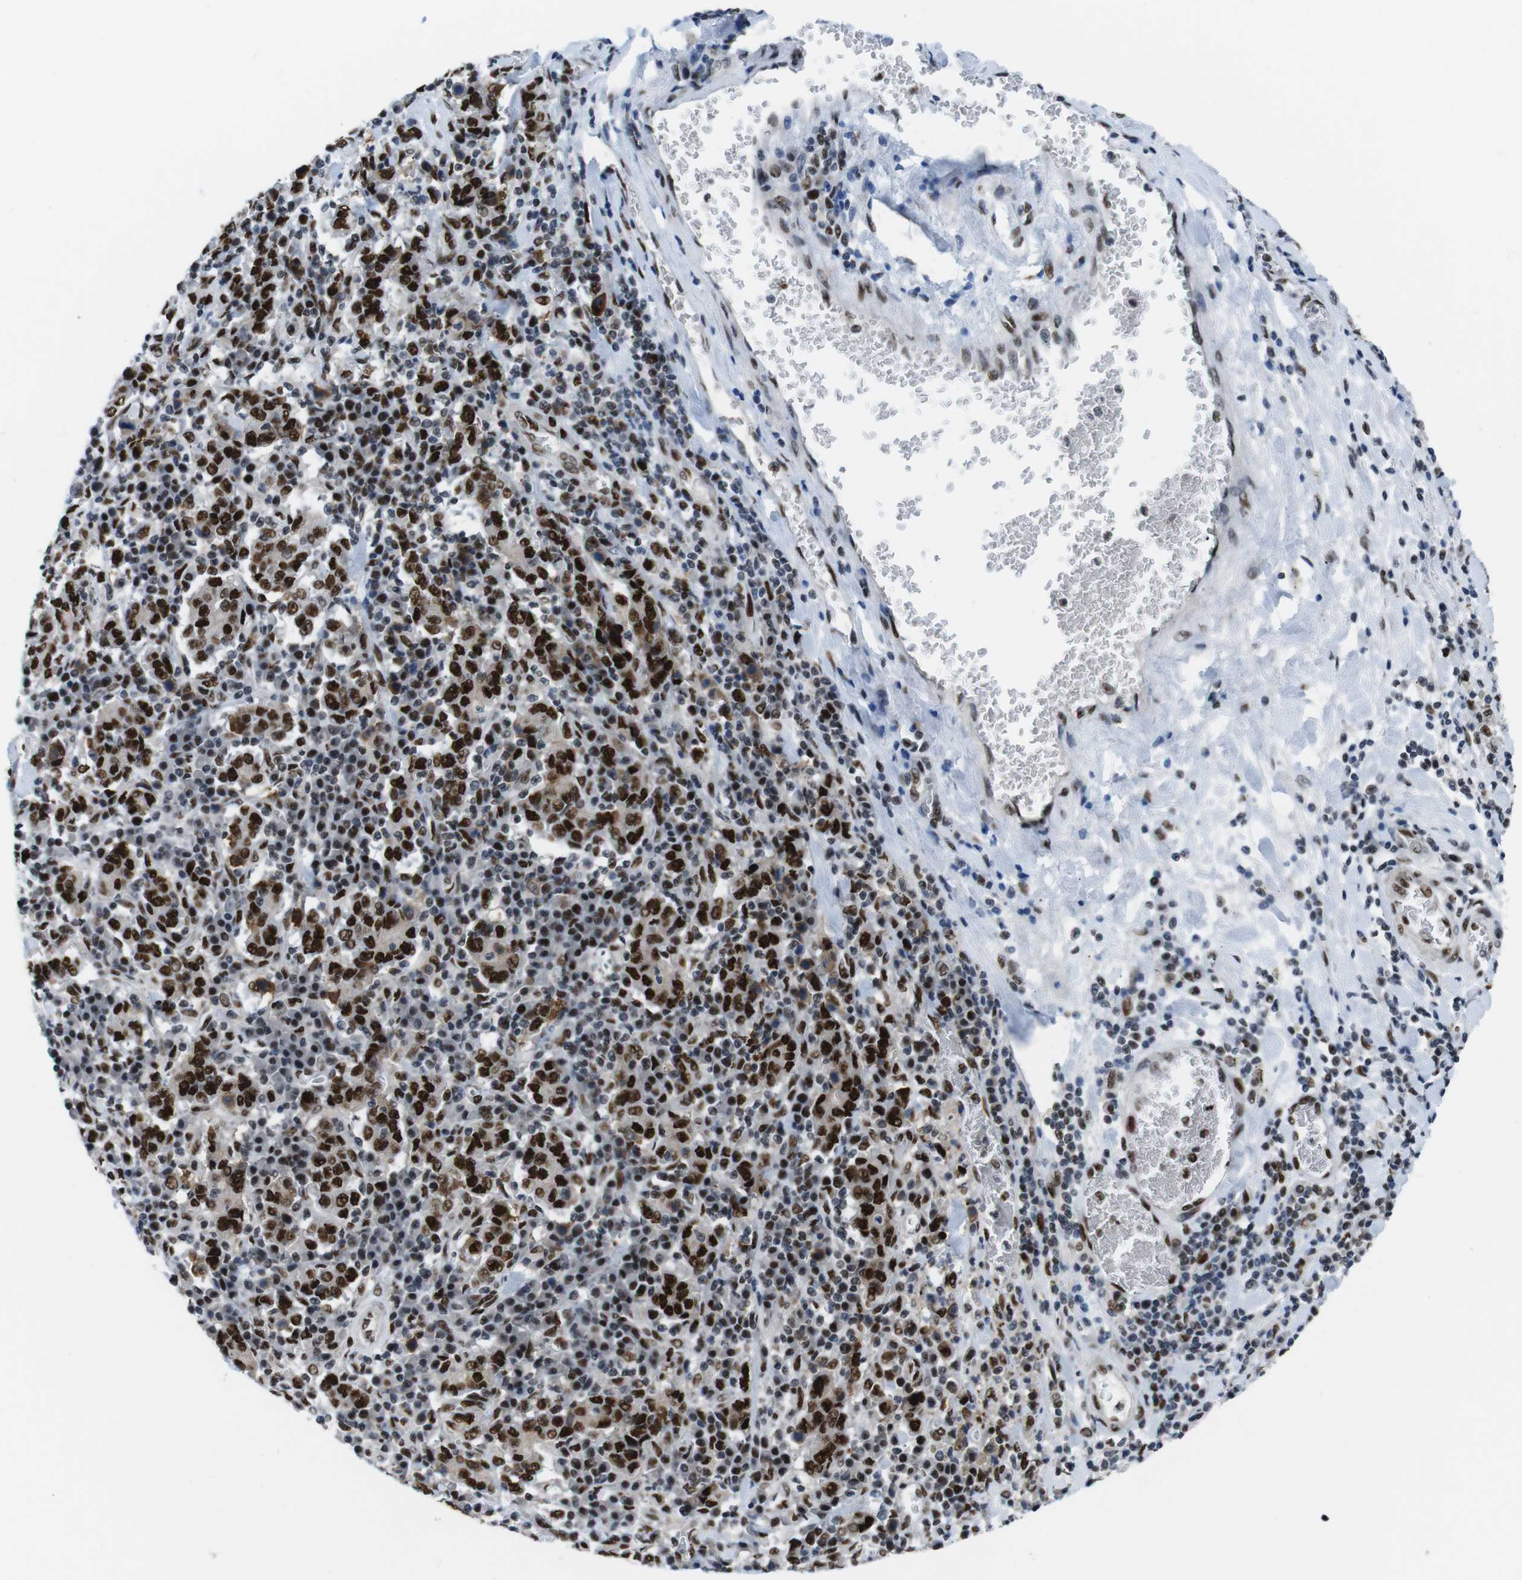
{"staining": {"intensity": "strong", "quantity": ">75%", "location": "nuclear"}, "tissue": "stomach cancer", "cell_type": "Tumor cells", "image_type": "cancer", "snomed": [{"axis": "morphology", "description": "Normal tissue, NOS"}, {"axis": "morphology", "description": "Adenocarcinoma, NOS"}, {"axis": "topography", "description": "Stomach, upper"}, {"axis": "topography", "description": "Stomach"}], "caption": "A brown stain shows strong nuclear staining of a protein in stomach cancer (adenocarcinoma) tumor cells.", "gene": "PSME3", "patient": {"sex": "male", "age": 59}}